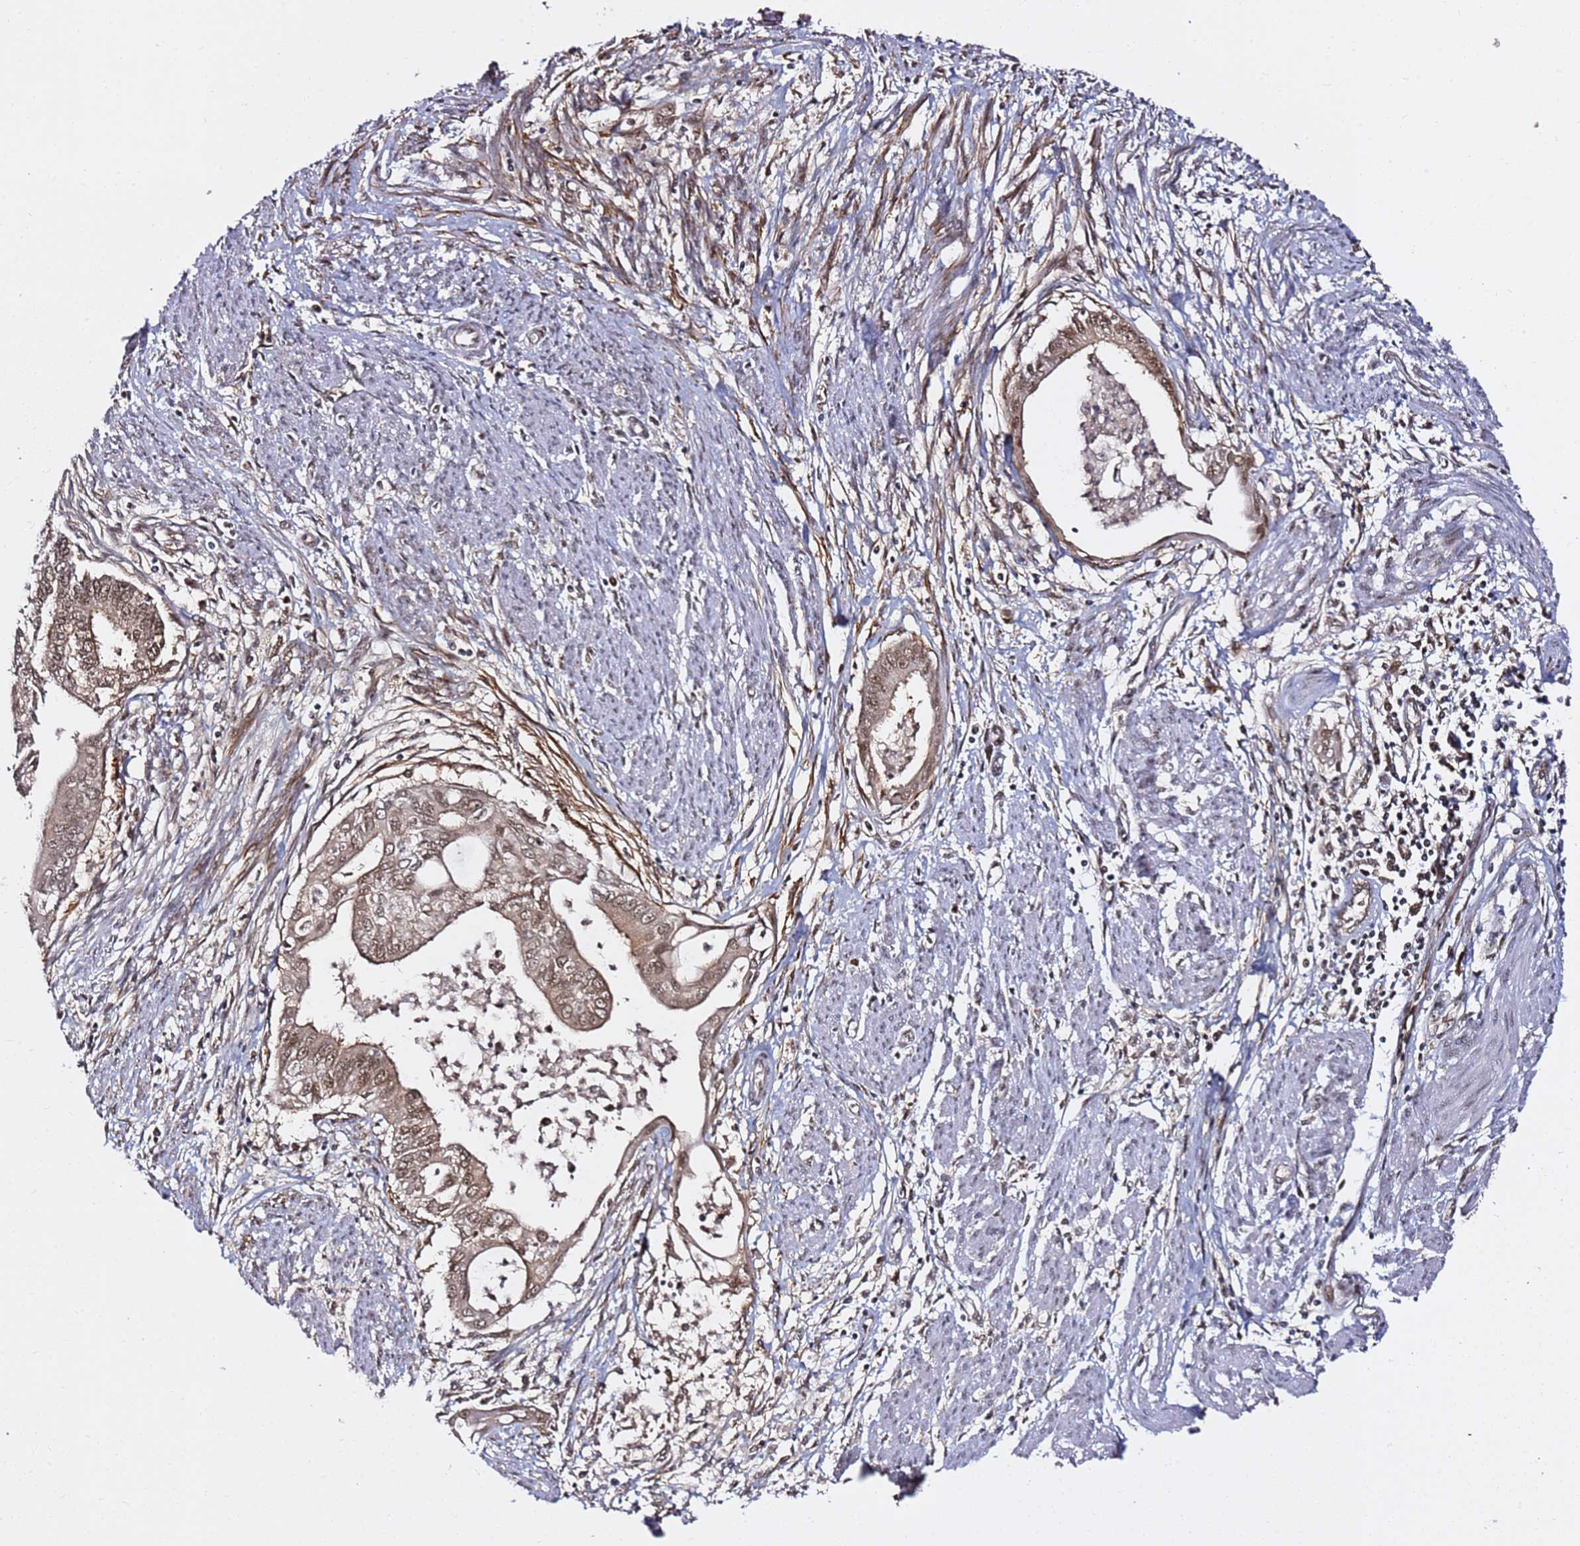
{"staining": {"intensity": "moderate", "quantity": ">75%", "location": "cytoplasmic/membranous,nuclear"}, "tissue": "endometrial cancer", "cell_type": "Tumor cells", "image_type": "cancer", "snomed": [{"axis": "morphology", "description": "Adenocarcinoma, NOS"}, {"axis": "topography", "description": "Endometrium"}], "caption": "Protein staining of endometrial cancer tissue demonstrates moderate cytoplasmic/membranous and nuclear expression in approximately >75% of tumor cells.", "gene": "RGS18", "patient": {"sex": "female", "age": 73}}